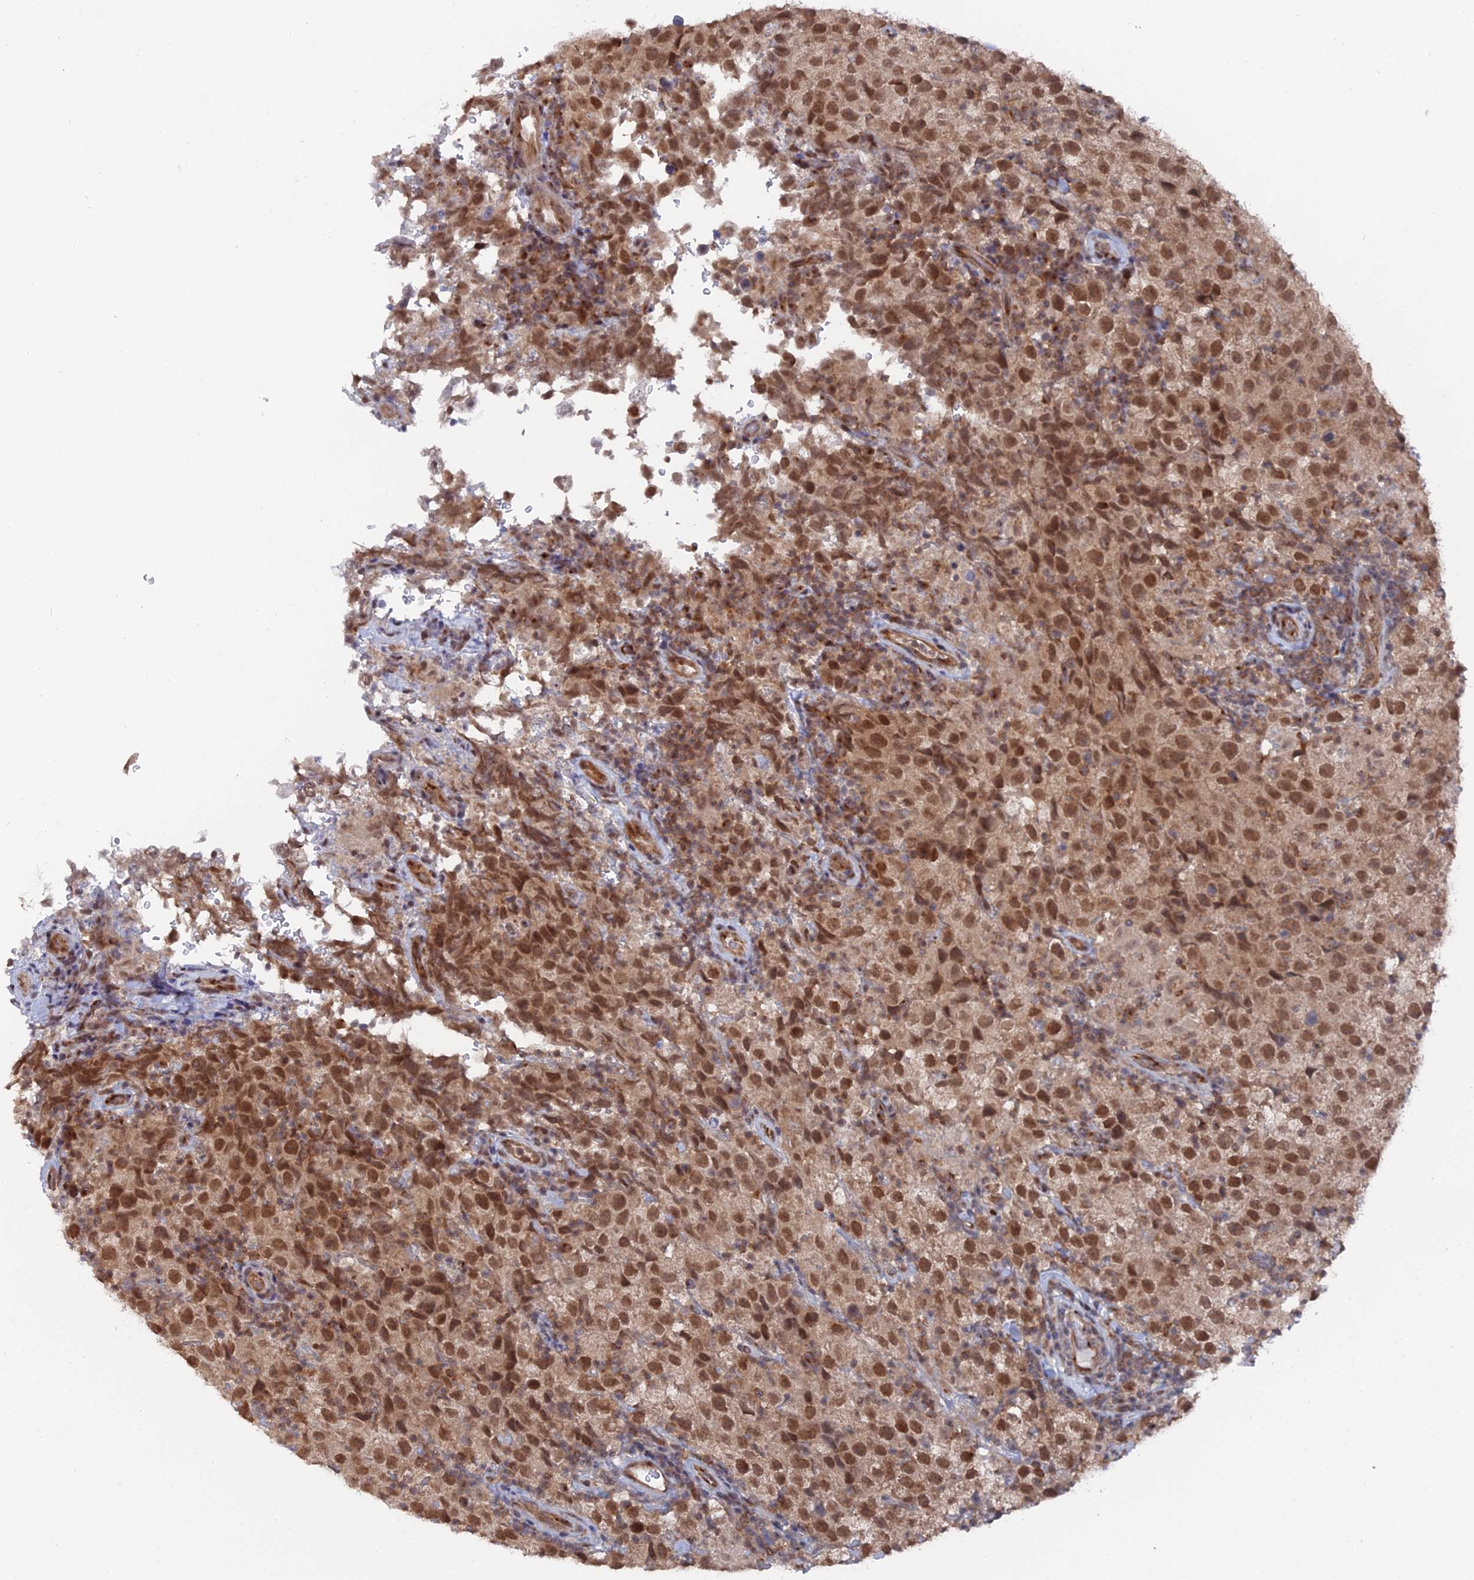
{"staining": {"intensity": "moderate", "quantity": ">75%", "location": "nuclear"}, "tissue": "testis cancer", "cell_type": "Tumor cells", "image_type": "cancer", "snomed": [{"axis": "morphology", "description": "Seminoma, NOS"}, {"axis": "morphology", "description": "Carcinoma, Embryonal, NOS"}, {"axis": "topography", "description": "Testis"}], "caption": "Testis cancer stained with DAB (3,3'-diaminobenzidine) IHC displays medium levels of moderate nuclear positivity in approximately >75% of tumor cells.", "gene": "FHIP2A", "patient": {"sex": "male", "age": 41}}